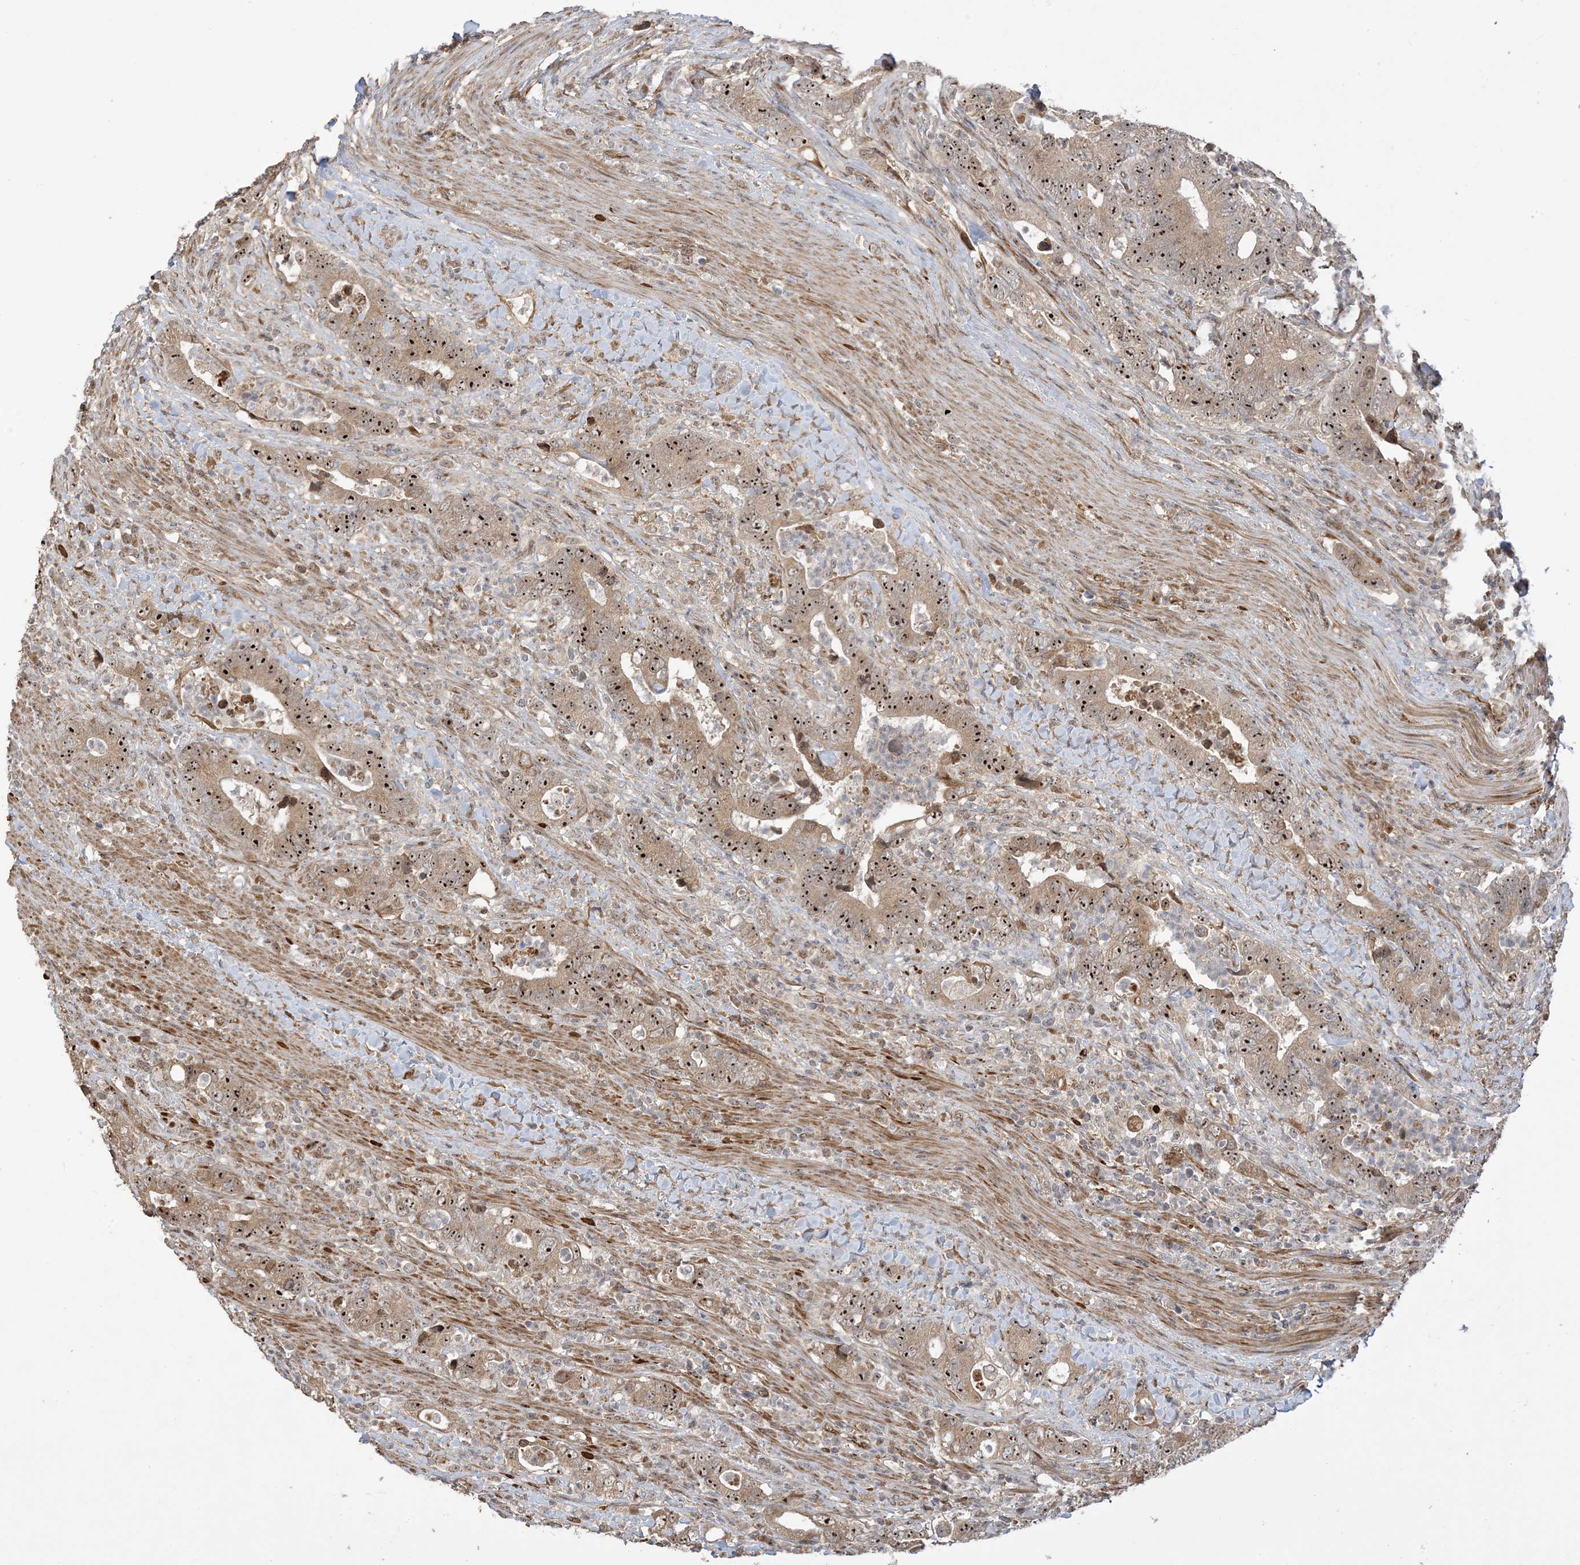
{"staining": {"intensity": "strong", "quantity": ">75%", "location": "nuclear"}, "tissue": "colorectal cancer", "cell_type": "Tumor cells", "image_type": "cancer", "snomed": [{"axis": "morphology", "description": "Adenocarcinoma, NOS"}, {"axis": "topography", "description": "Colon"}], "caption": "Tumor cells demonstrate high levels of strong nuclear expression in about >75% of cells in human colorectal cancer (adenocarcinoma).", "gene": "ECM2", "patient": {"sex": "female", "age": 75}}